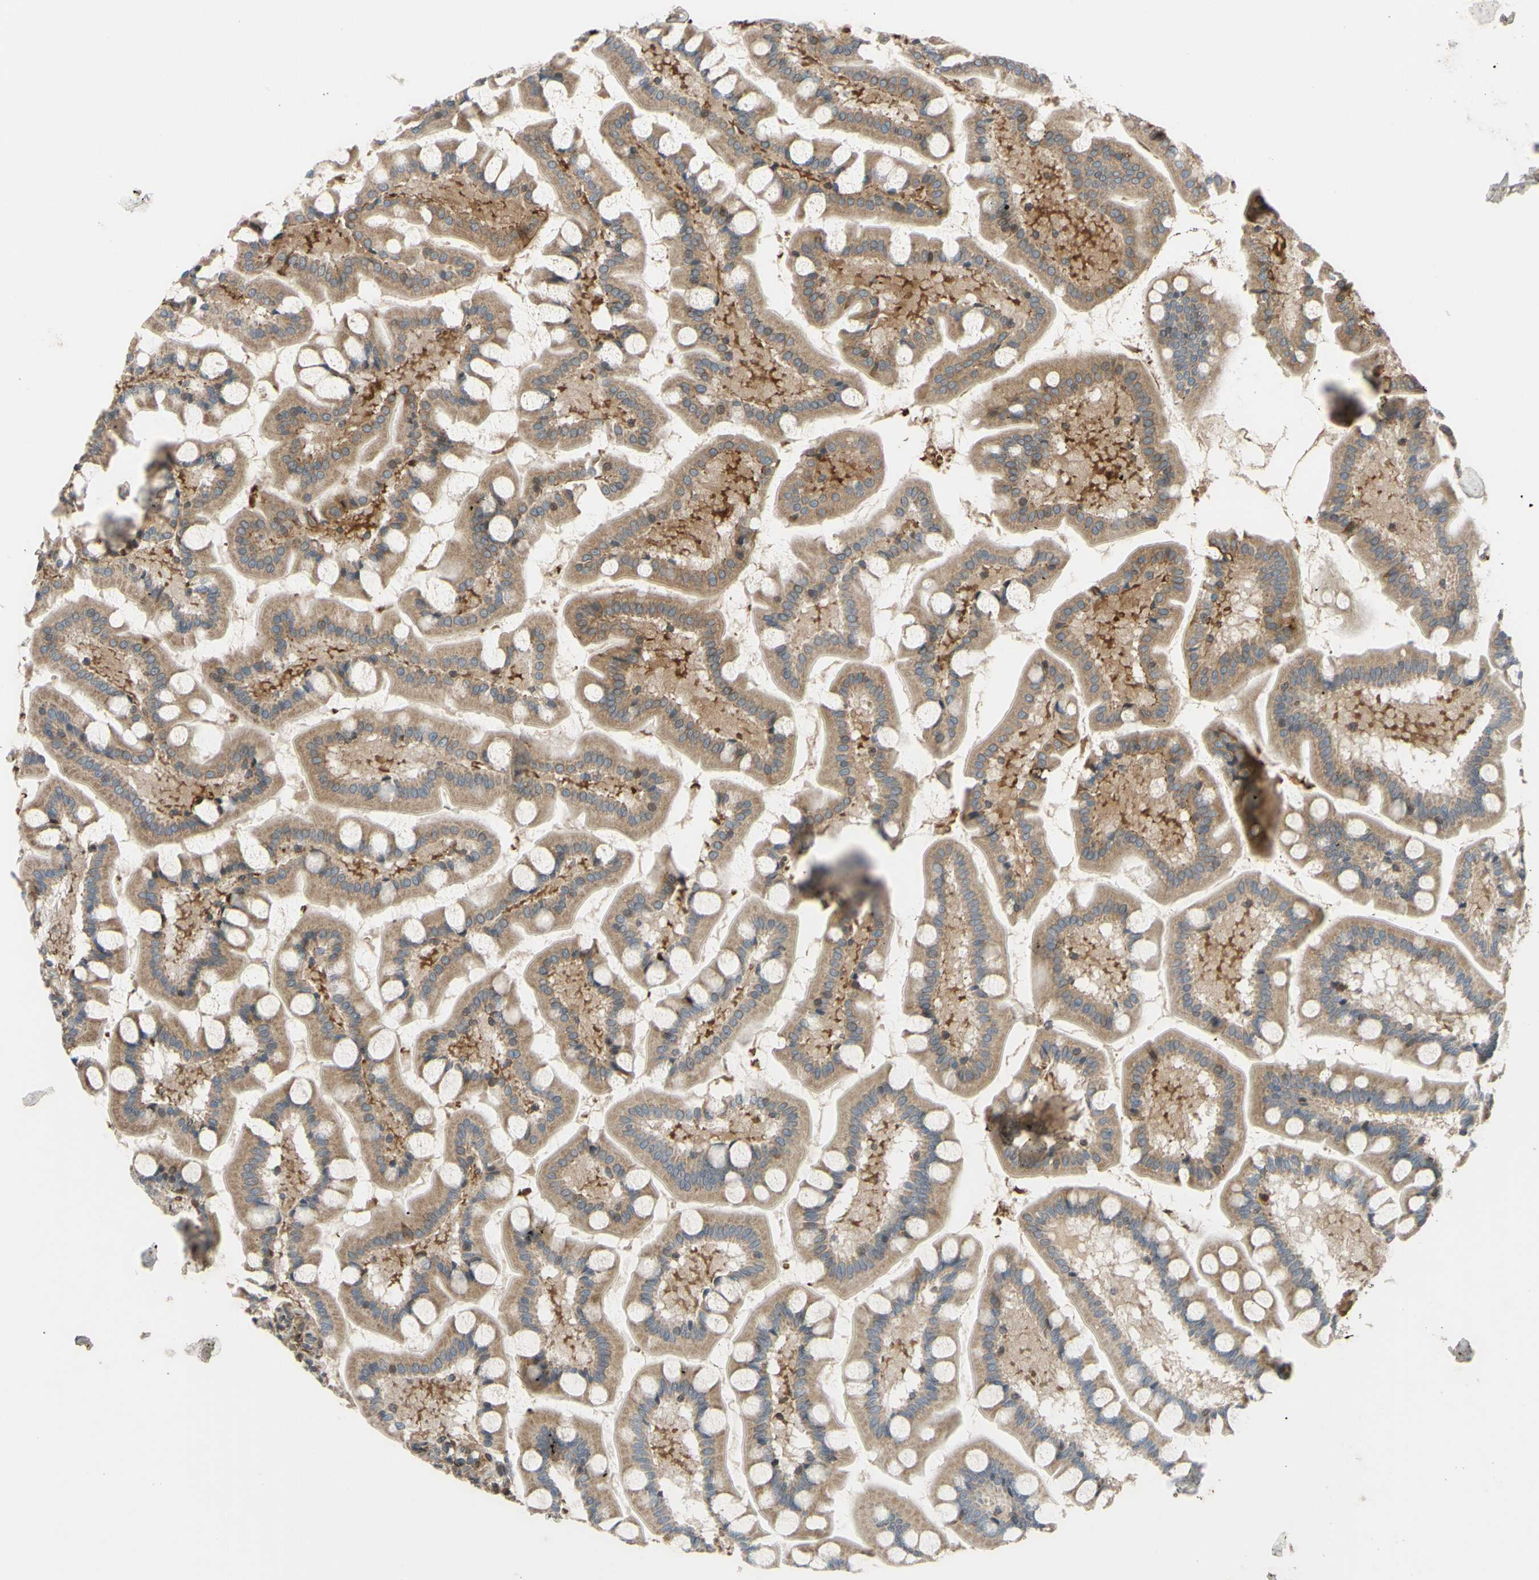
{"staining": {"intensity": "moderate", "quantity": ">75%", "location": "cytoplasmic/membranous"}, "tissue": "small intestine", "cell_type": "Glandular cells", "image_type": "normal", "snomed": [{"axis": "morphology", "description": "Normal tissue, NOS"}, {"axis": "topography", "description": "Small intestine"}], "caption": "Immunohistochemistry (IHC) photomicrograph of normal small intestine: small intestine stained using IHC demonstrates medium levels of moderate protein expression localized specifically in the cytoplasmic/membranous of glandular cells, appearing as a cytoplasmic/membranous brown color.", "gene": "PRAF2", "patient": {"sex": "male", "age": 41}}